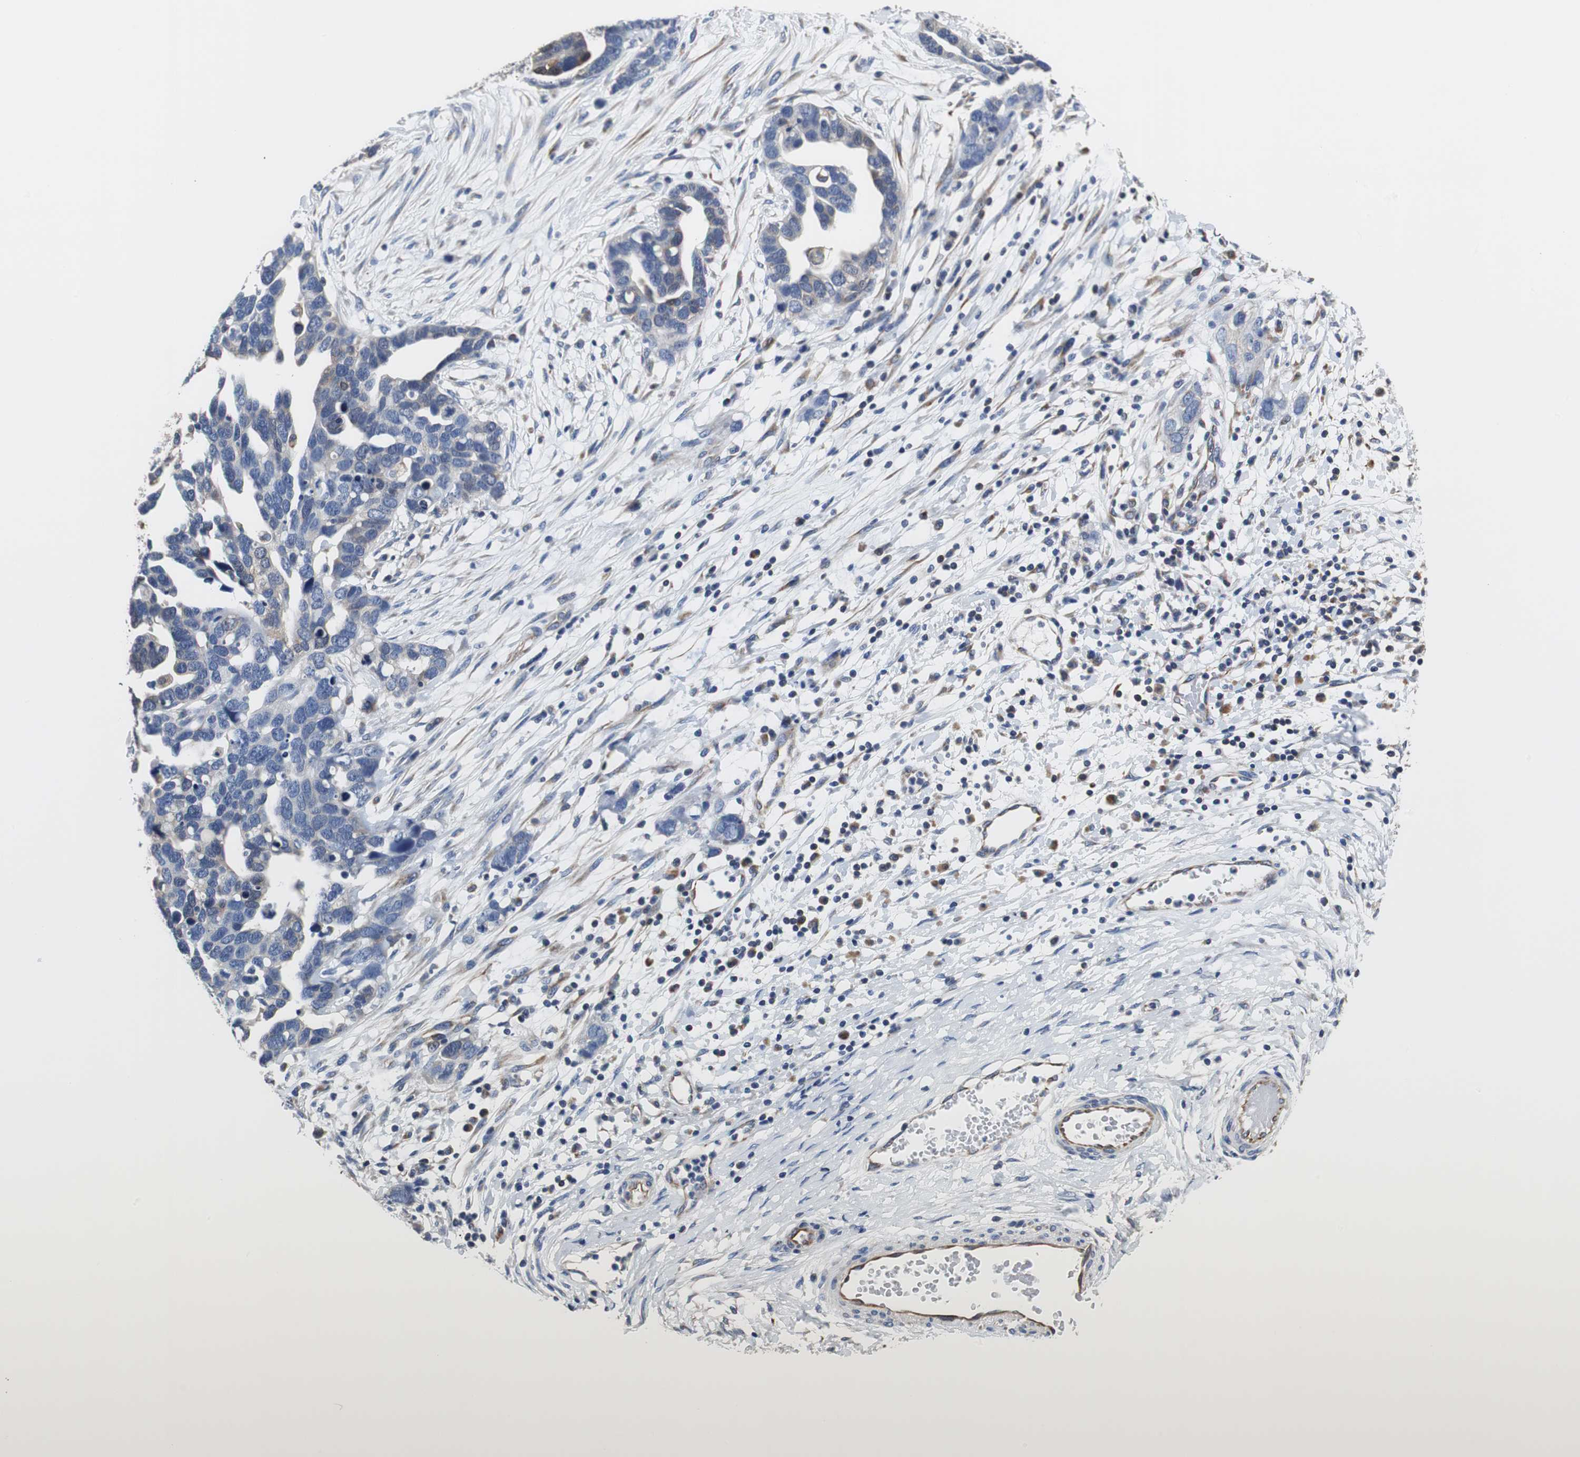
{"staining": {"intensity": "negative", "quantity": "none", "location": "none"}, "tissue": "ovarian cancer", "cell_type": "Tumor cells", "image_type": "cancer", "snomed": [{"axis": "morphology", "description": "Cystadenocarcinoma, serous, NOS"}, {"axis": "topography", "description": "Ovary"}], "caption": "This is an immunohistochemistry (IHC) micrograph of ovarian serous cystadenocarcinoma. There is no positivity in tumor cells.", "gene": "PCK1", "patient": {"sex": "female", "age": 54}}